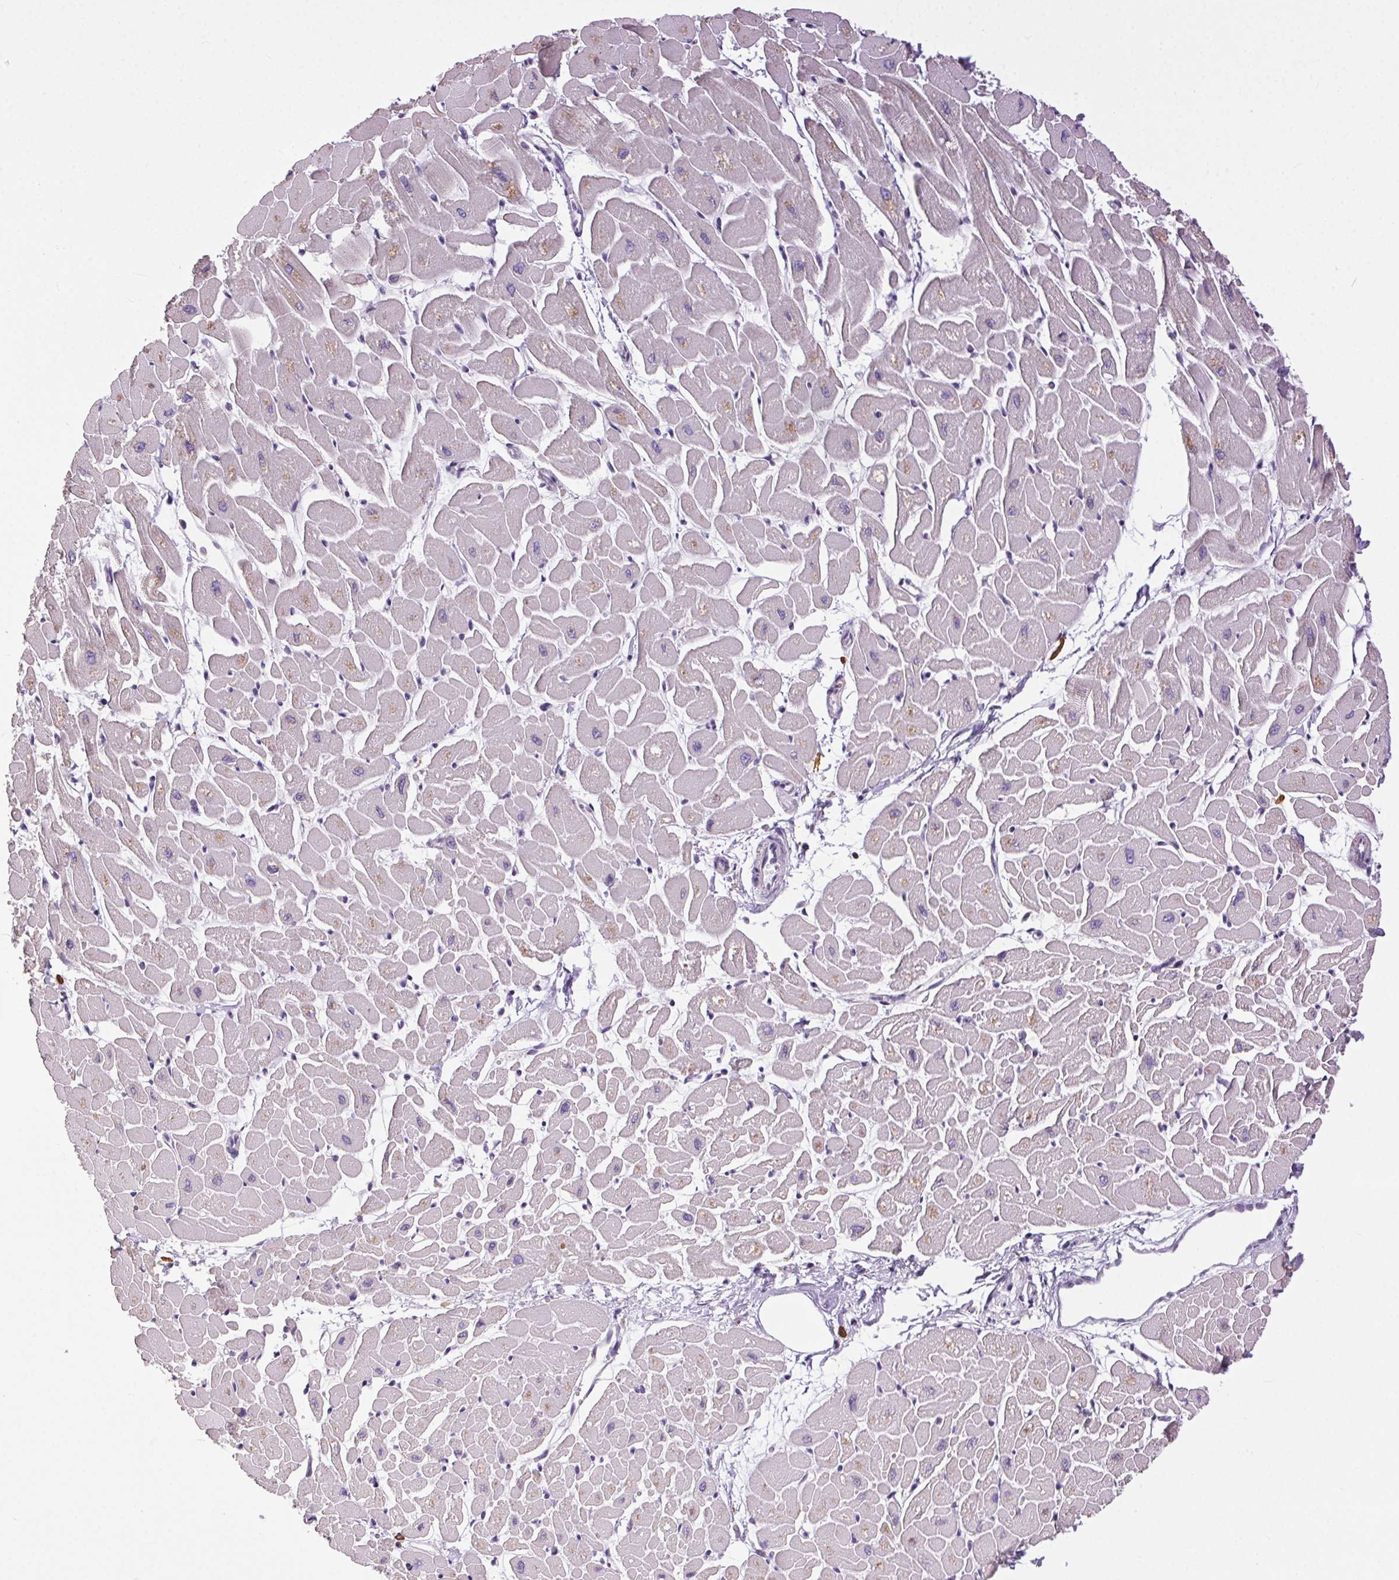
{"staining": {"intensity": "negative", "quantity": "none", "location": "none"}, "tissue": "heart muscle", "cell_type": "Cardiomyocytes", "image_type": "normal", "snomed": [{"axis": "morphology", "description": "Normal tissue, NOS"}, {"axis": "topography", "description": "Heart"}], "caption": "This is a image of IHC staining of benign heart muscle, which shows no expression in cardiomyocytes.", "gene": "SNX31", "patient": {"sex": "male", "age": 57}}